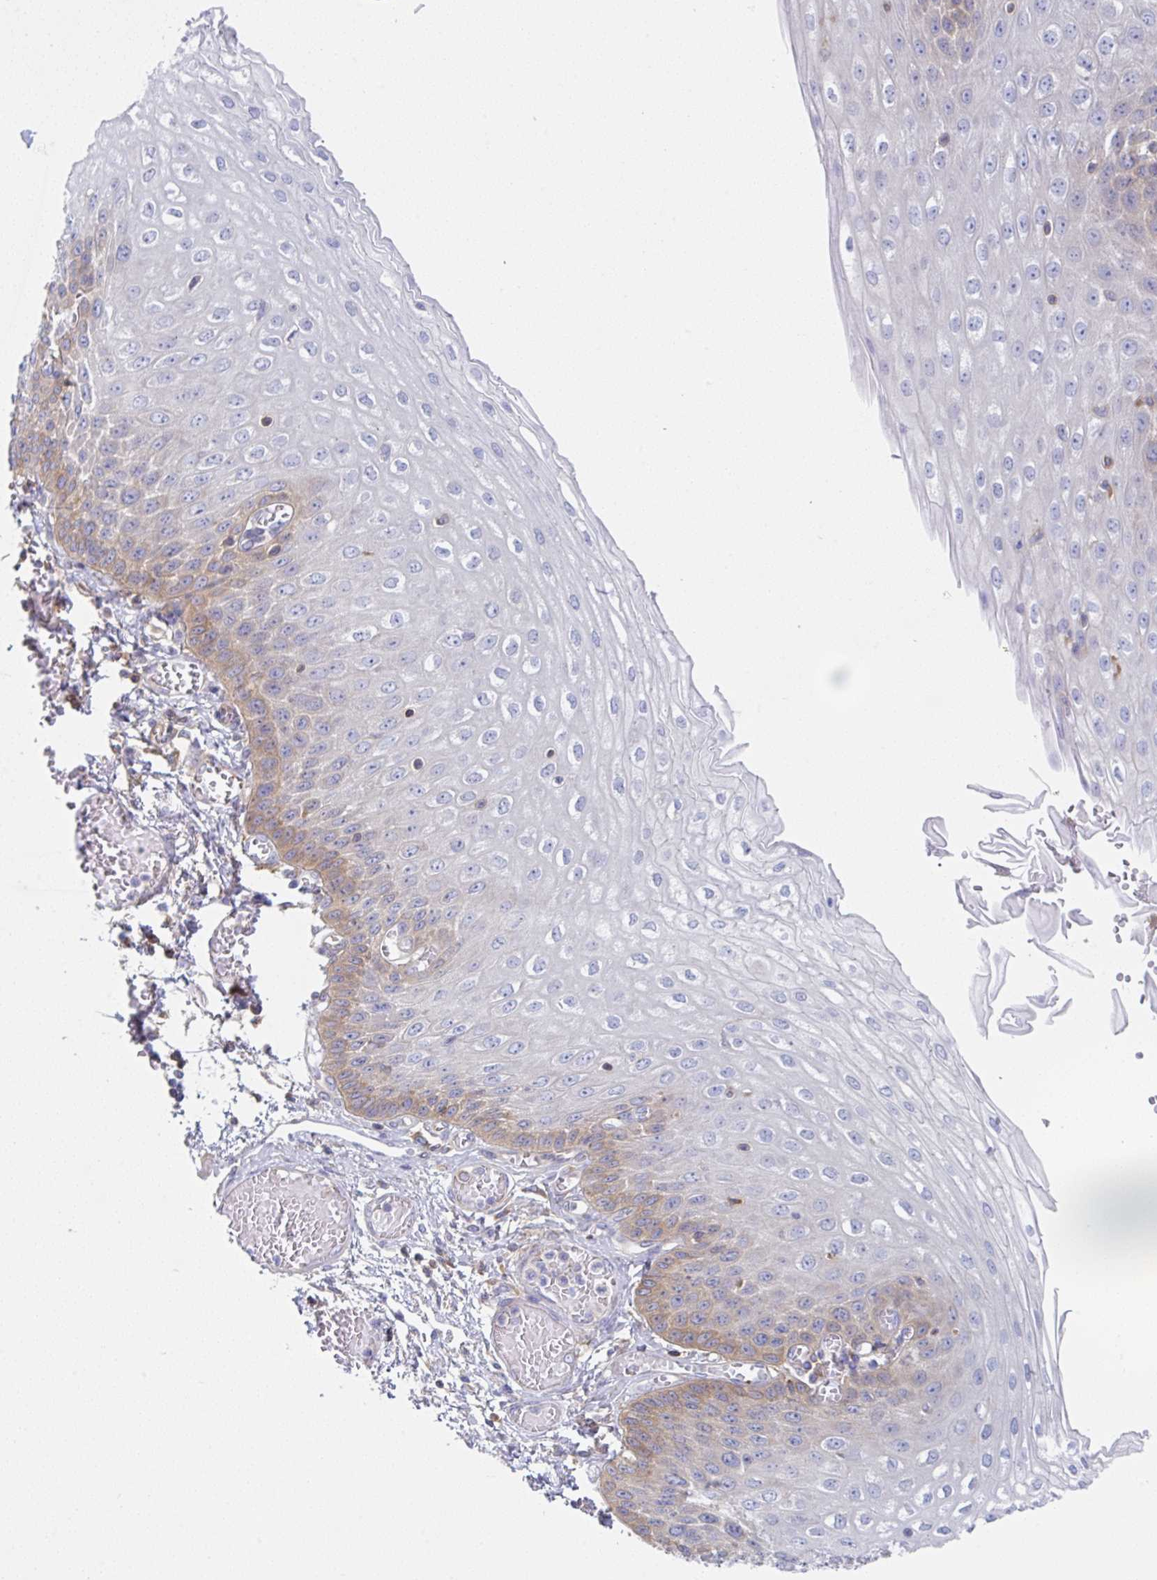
{"staining": {"intensity": "moderate", "quantity": "<25%", "location": "cytoplasmic/membranous"}, "tissue": "esophagus", "cell_type": "Squamous epithelial cells", "image_type": "normal", "snomed": [{"axis": "morphology", "description": "Normal tissue, NOS"}, {"axis": "morphology", "description": "Adenocarcinoma, NOS"}, {"axis": "topography", "description": "Esophagus"}], "caption": "Protein expression analysis of unremarkable esophagus shows moderate cytoplasmic/membranous expression in about <25% of squamous epithelial cells.", "gene": "AMPD2", "patient": {"sex": "male", "age": 81}}